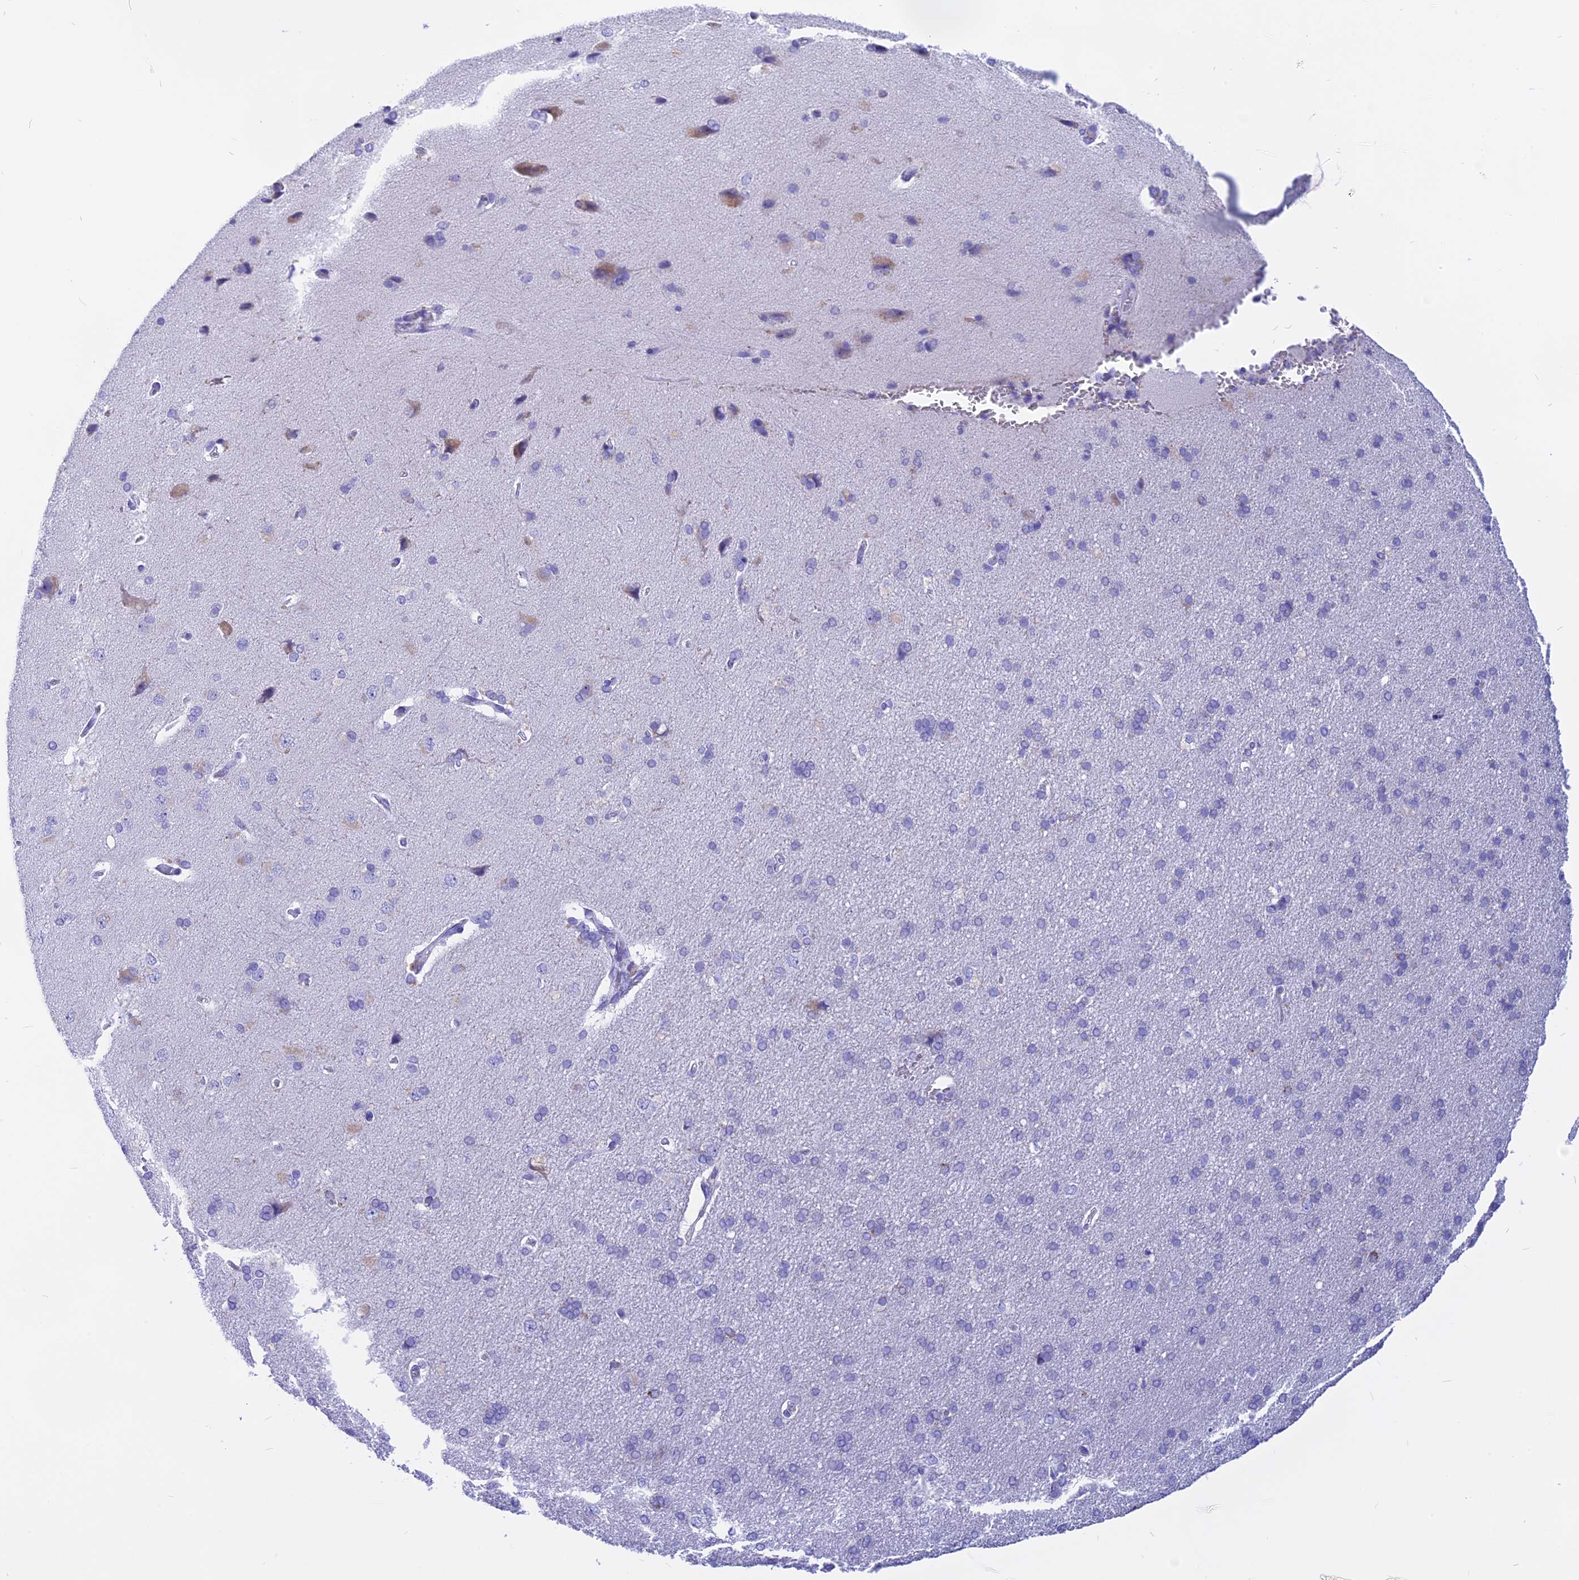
{"staining": {"intensity": "negative", "quantity": "none", "location": "none"}, "tissue": "cerebral cortex", "cell_type": "Endothelial cells", "image_type": "normal", "snomed": [{"axis": "morphology", "description": "Normal tissue, NOS"}, {"axis": "topography", "description": "Cerebral cortex"}], "caption": "Endothelial cells are negative for brown protein staining in unremarkable cerebral cortex.", "gene": "ISCA1", "patient": {"sex": "male", "age": 62}}